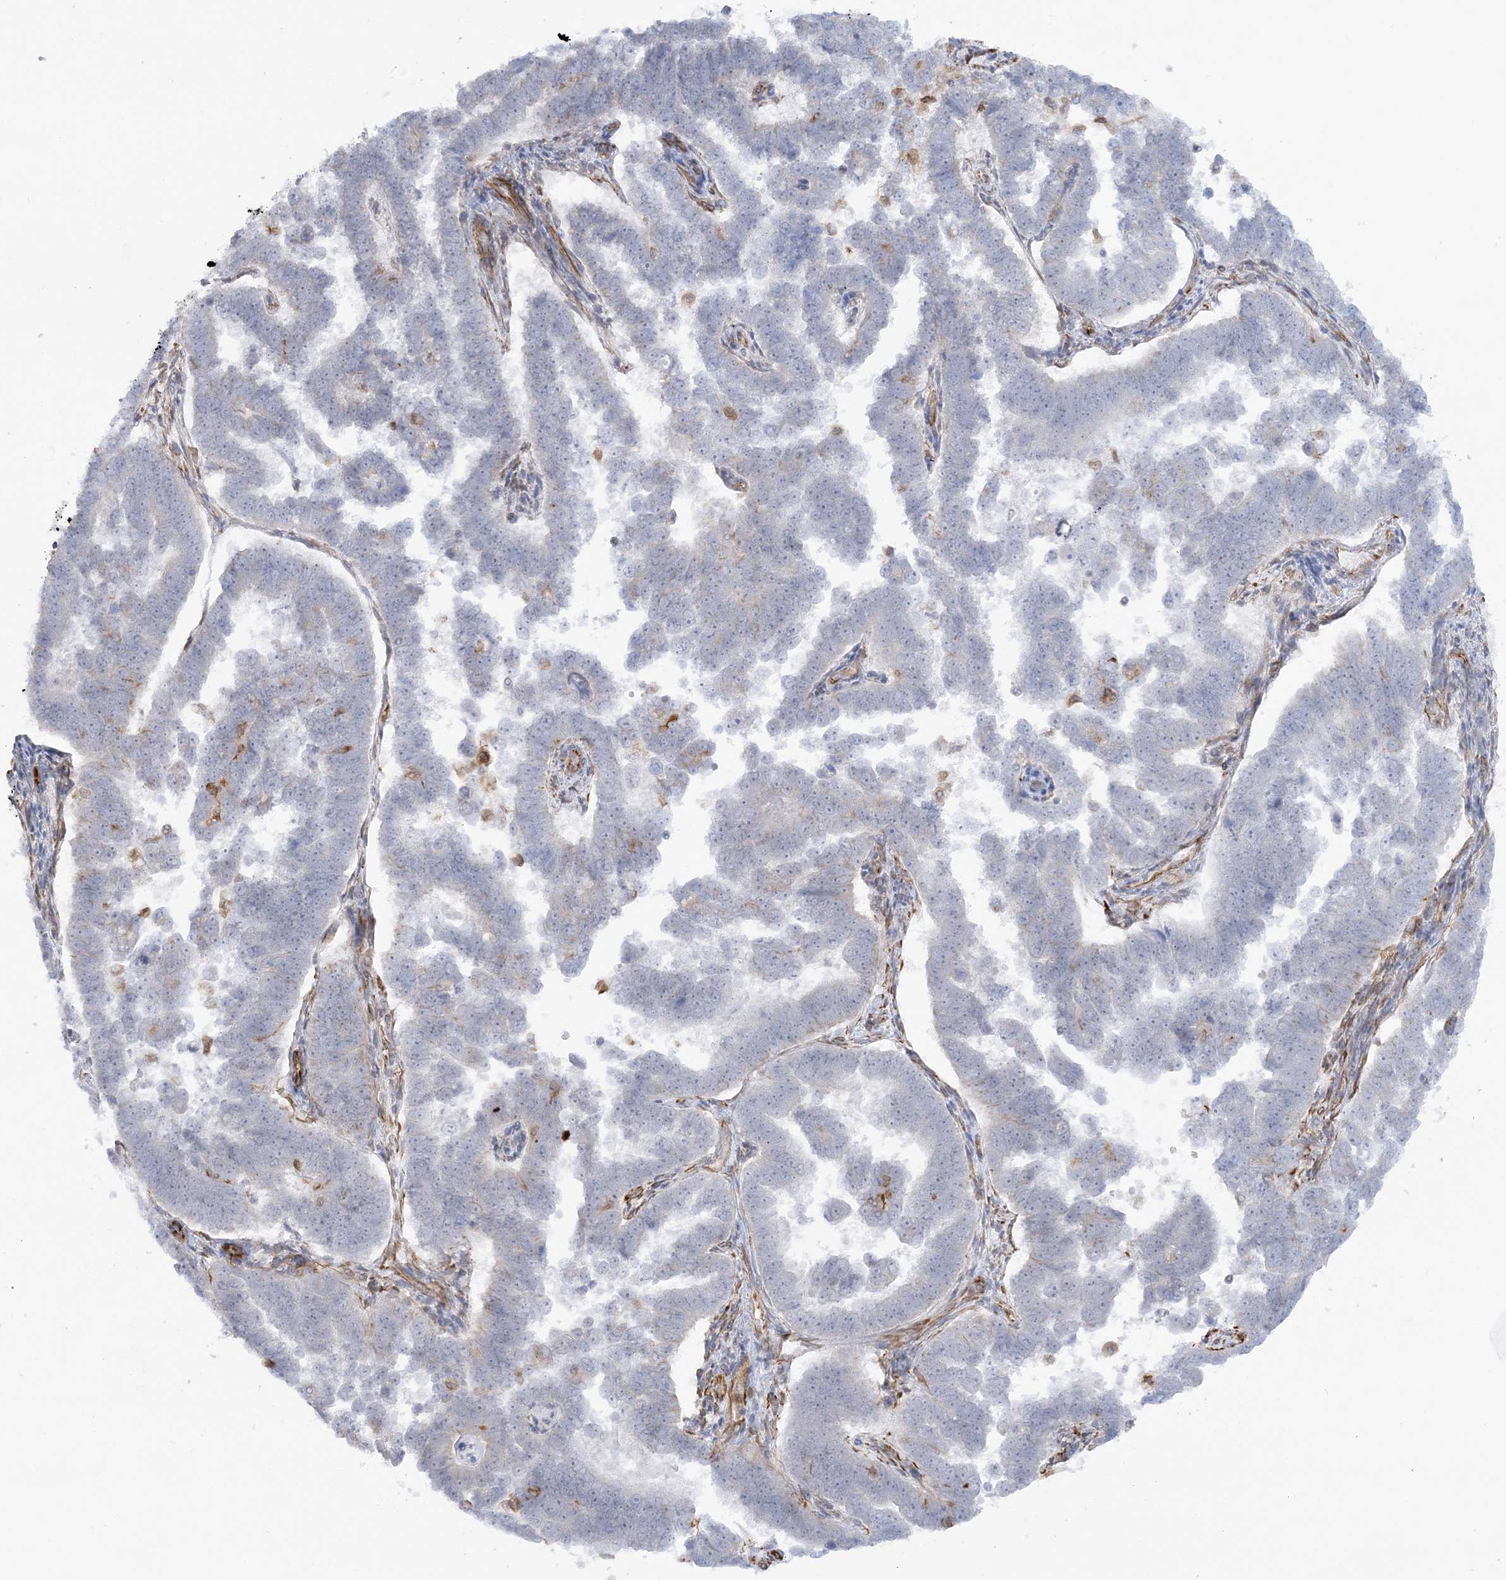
{"staining": {"intensity": "negative", "quantity": "none", "location": "none"}, "tissue": "endometrial cancer", "cell_type": "Tumor cells", "image_type": "cancer", "snomed": [{"axis": "morphology", "description": "Adenocarcinoma, NOS"}, {"axis": "topography", "description": "Endometrium"}], "caption": "High magnification brightfield microscopy of endometrial adenocarcinoma stained with DAB (brown) and counterstained with hematoxylin (blue): tumor cells show no significant expression. The staining was performed using DAB to visualize the protein expression in brown, while the nuclei were stained in blue with hematoxylin (Magnification: 20x).", "gene": "SCLT1", "patient": {"sex": "female", "age": 75}}